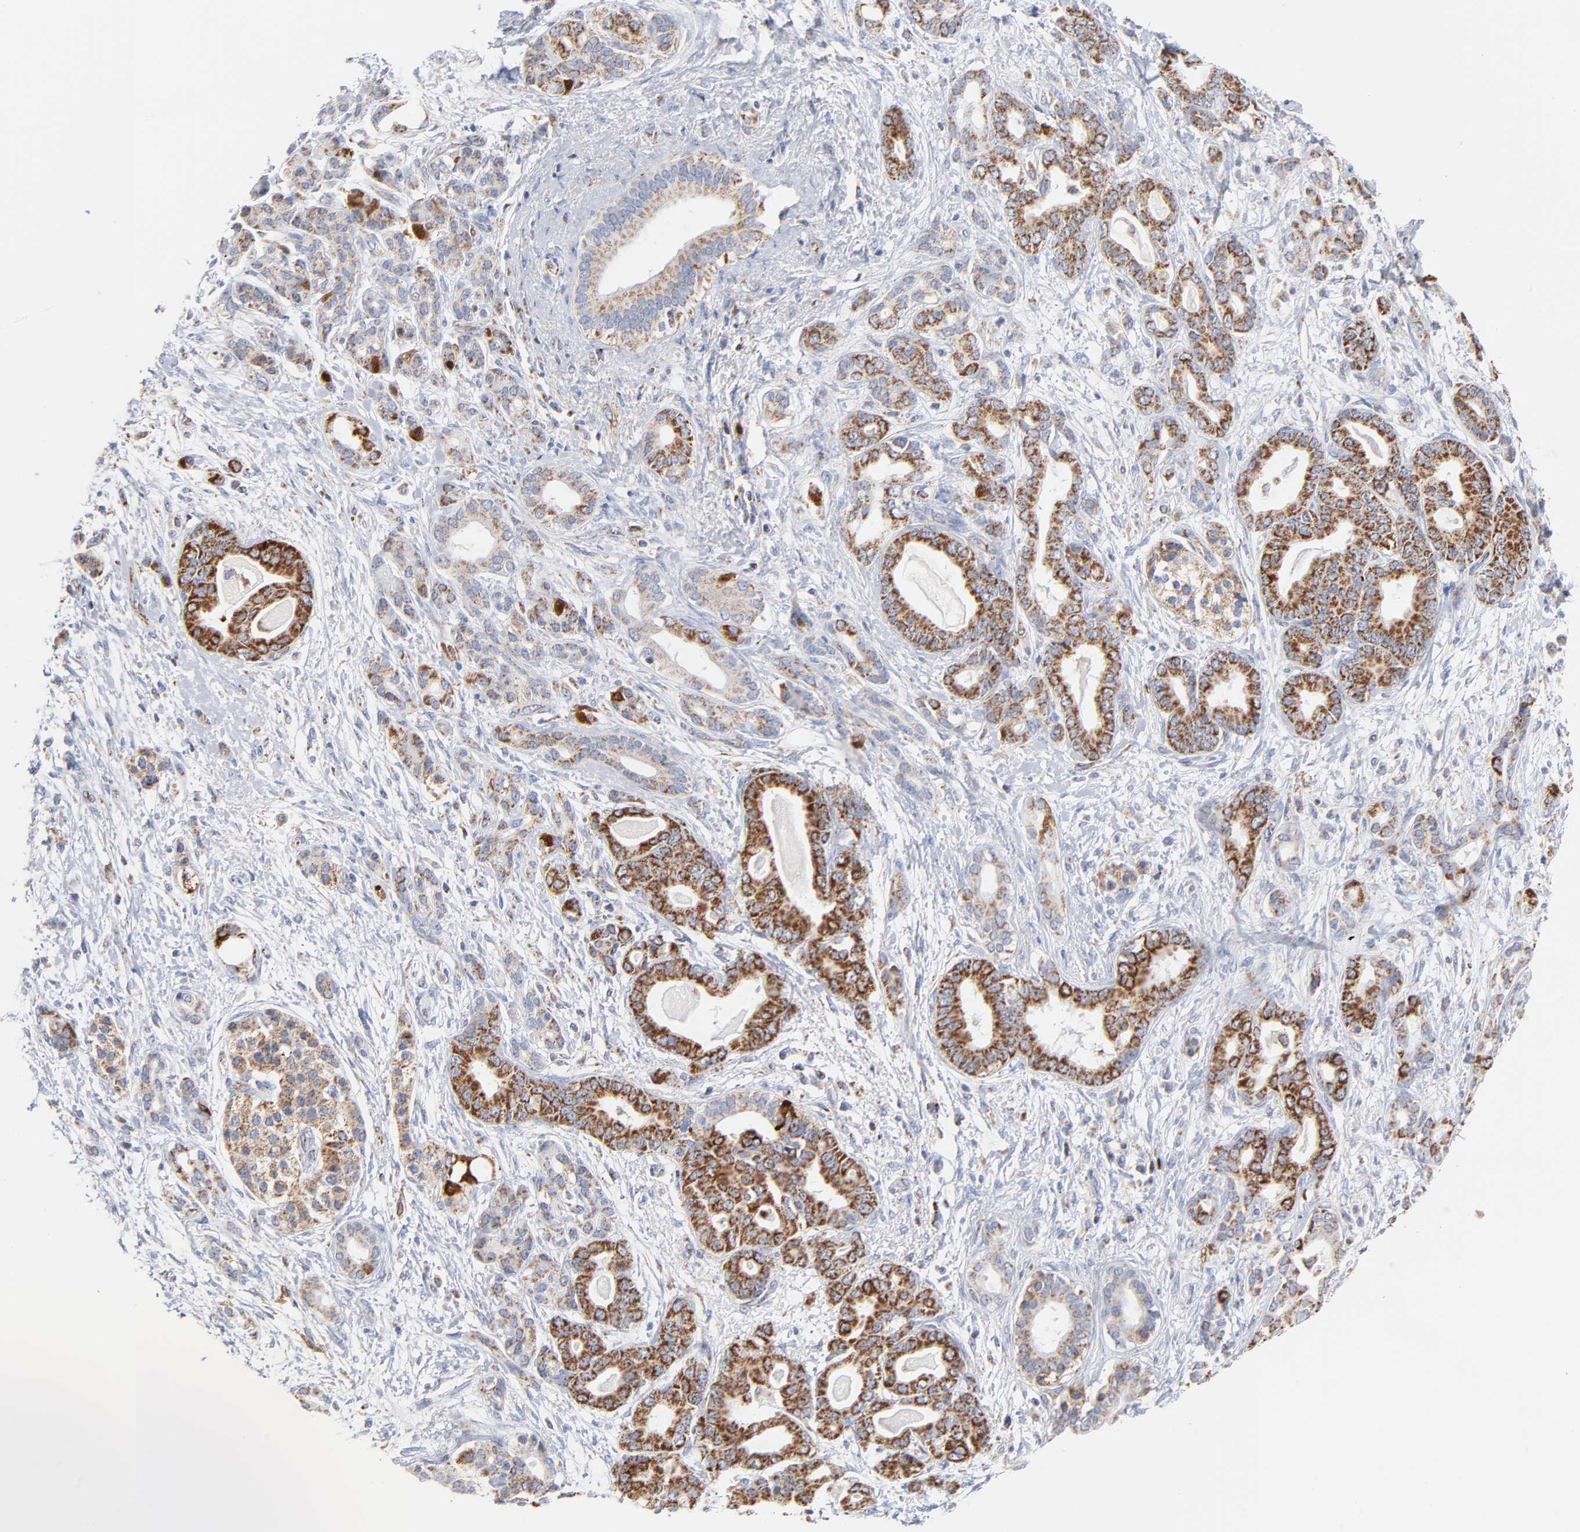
{"staining": {"intensity": "strong", "quantity": ">75%", "location": "cytoplasmic/membranous"}, "tissue": "pancreatic cancer", "cell_type": "Tumor cells", "image_type": "cancer", "snomed": [{"axis": "morphology", "description": "Adenocarcinoma, NOS"}, {"axis": "topography", "description": "Pancreas"}], "caption": "Pancreatic adenocarcinoma stained with a protein marker demonstrates strong staining in tumor cells.", "gene": "DIABLO", "patient": {"sex": "male", "age": 63}}